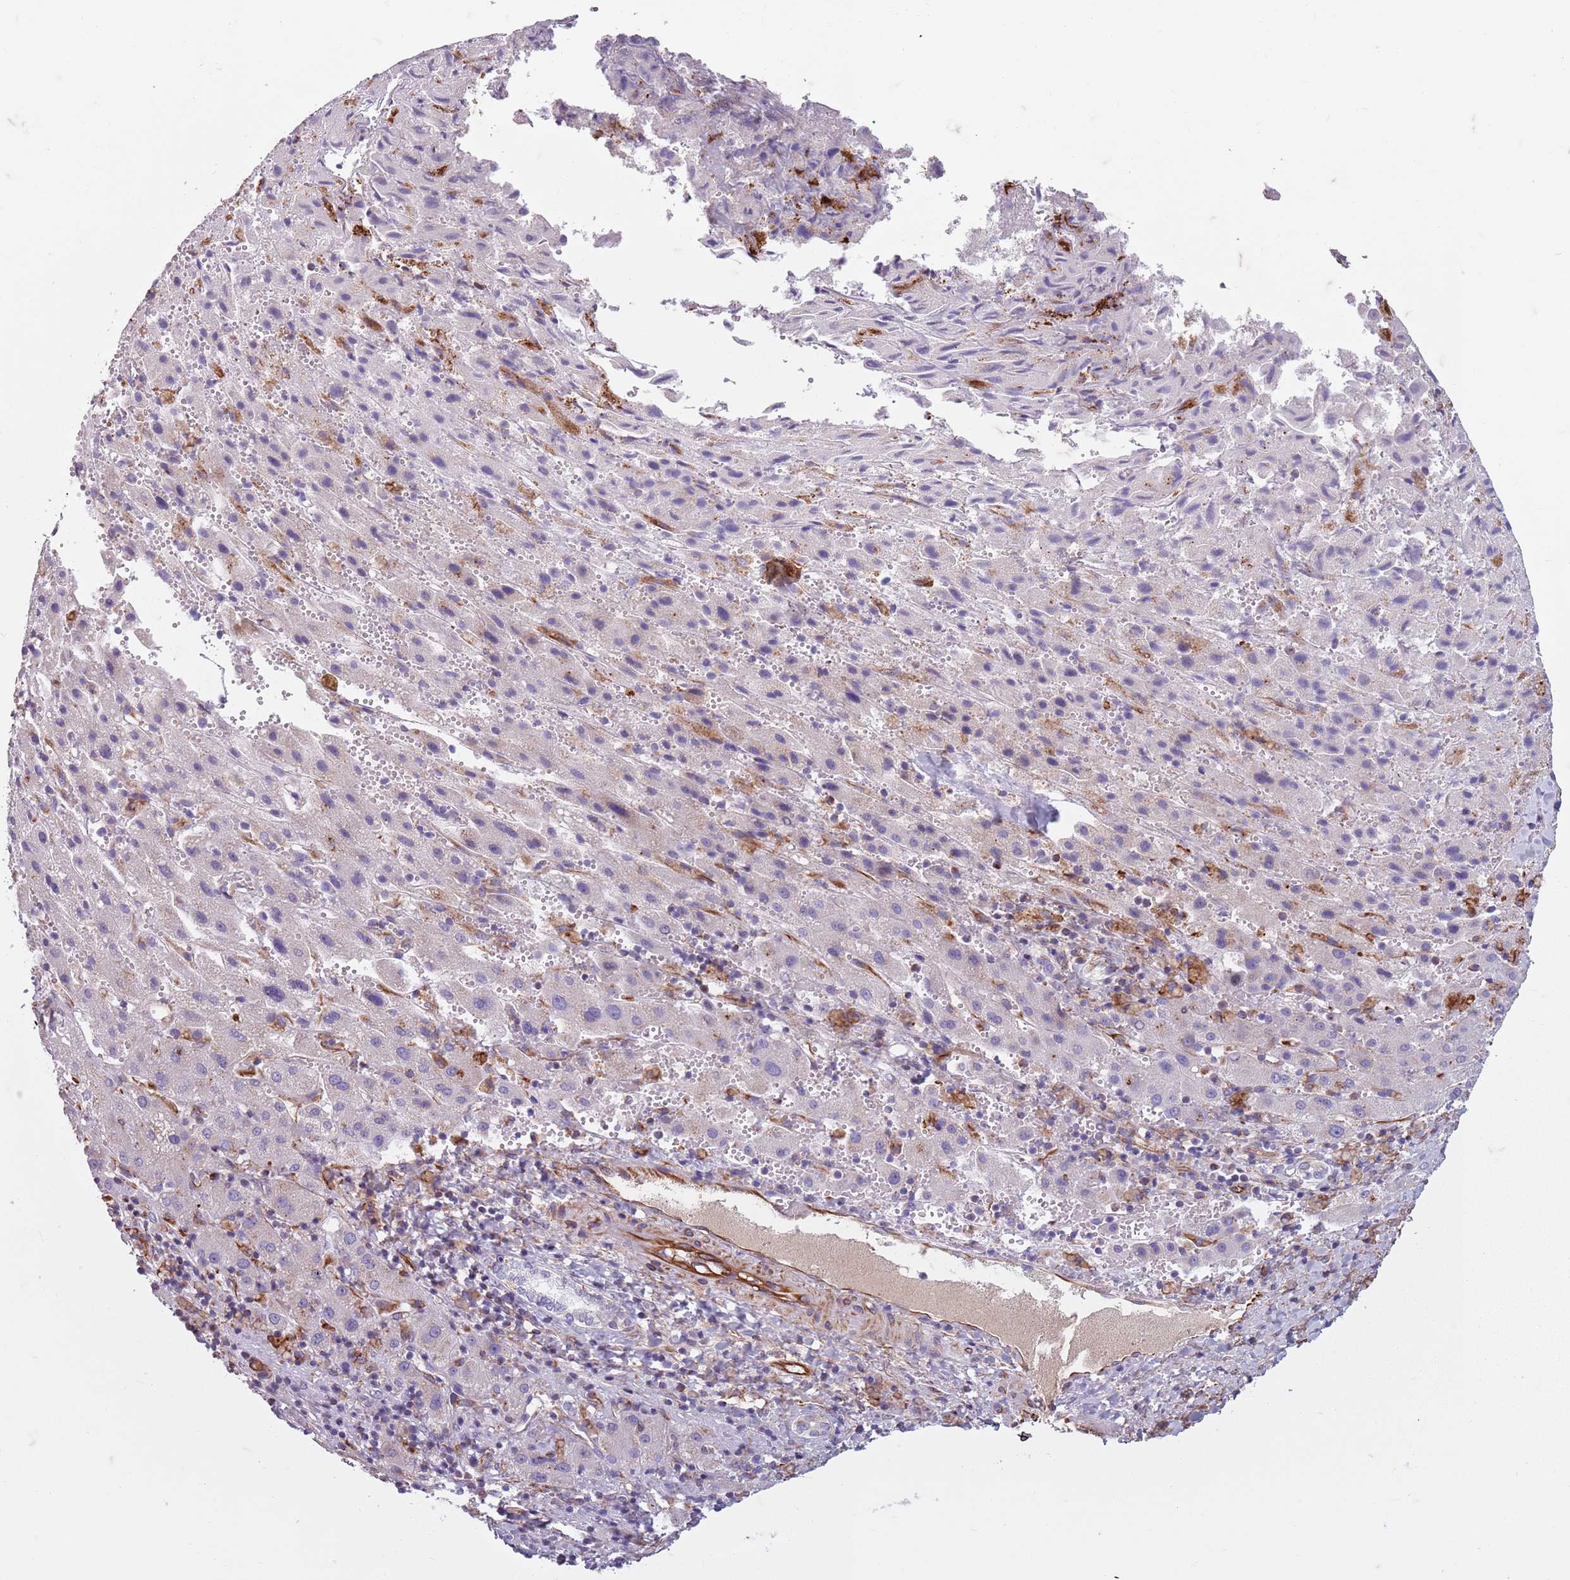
{"staining": {"intensity": "negative", "quantity": "none", "location": "none"}, "tissue": "liver cancer", "cell_type": "Tumor cells", "image_type": "cancer", "snomed": [{"axis": "morphology", "description": "Carcinoma, Hepatocellular, NOS"}, {"axis": "topography", "description": "Liver"}], "caption": "Micrograph shows no protein expression in tumor cells of liver hepatocellular carcinoma tissue.", "gene": "TAS2R38", "patient": {"sex": "female", "age": 58}}